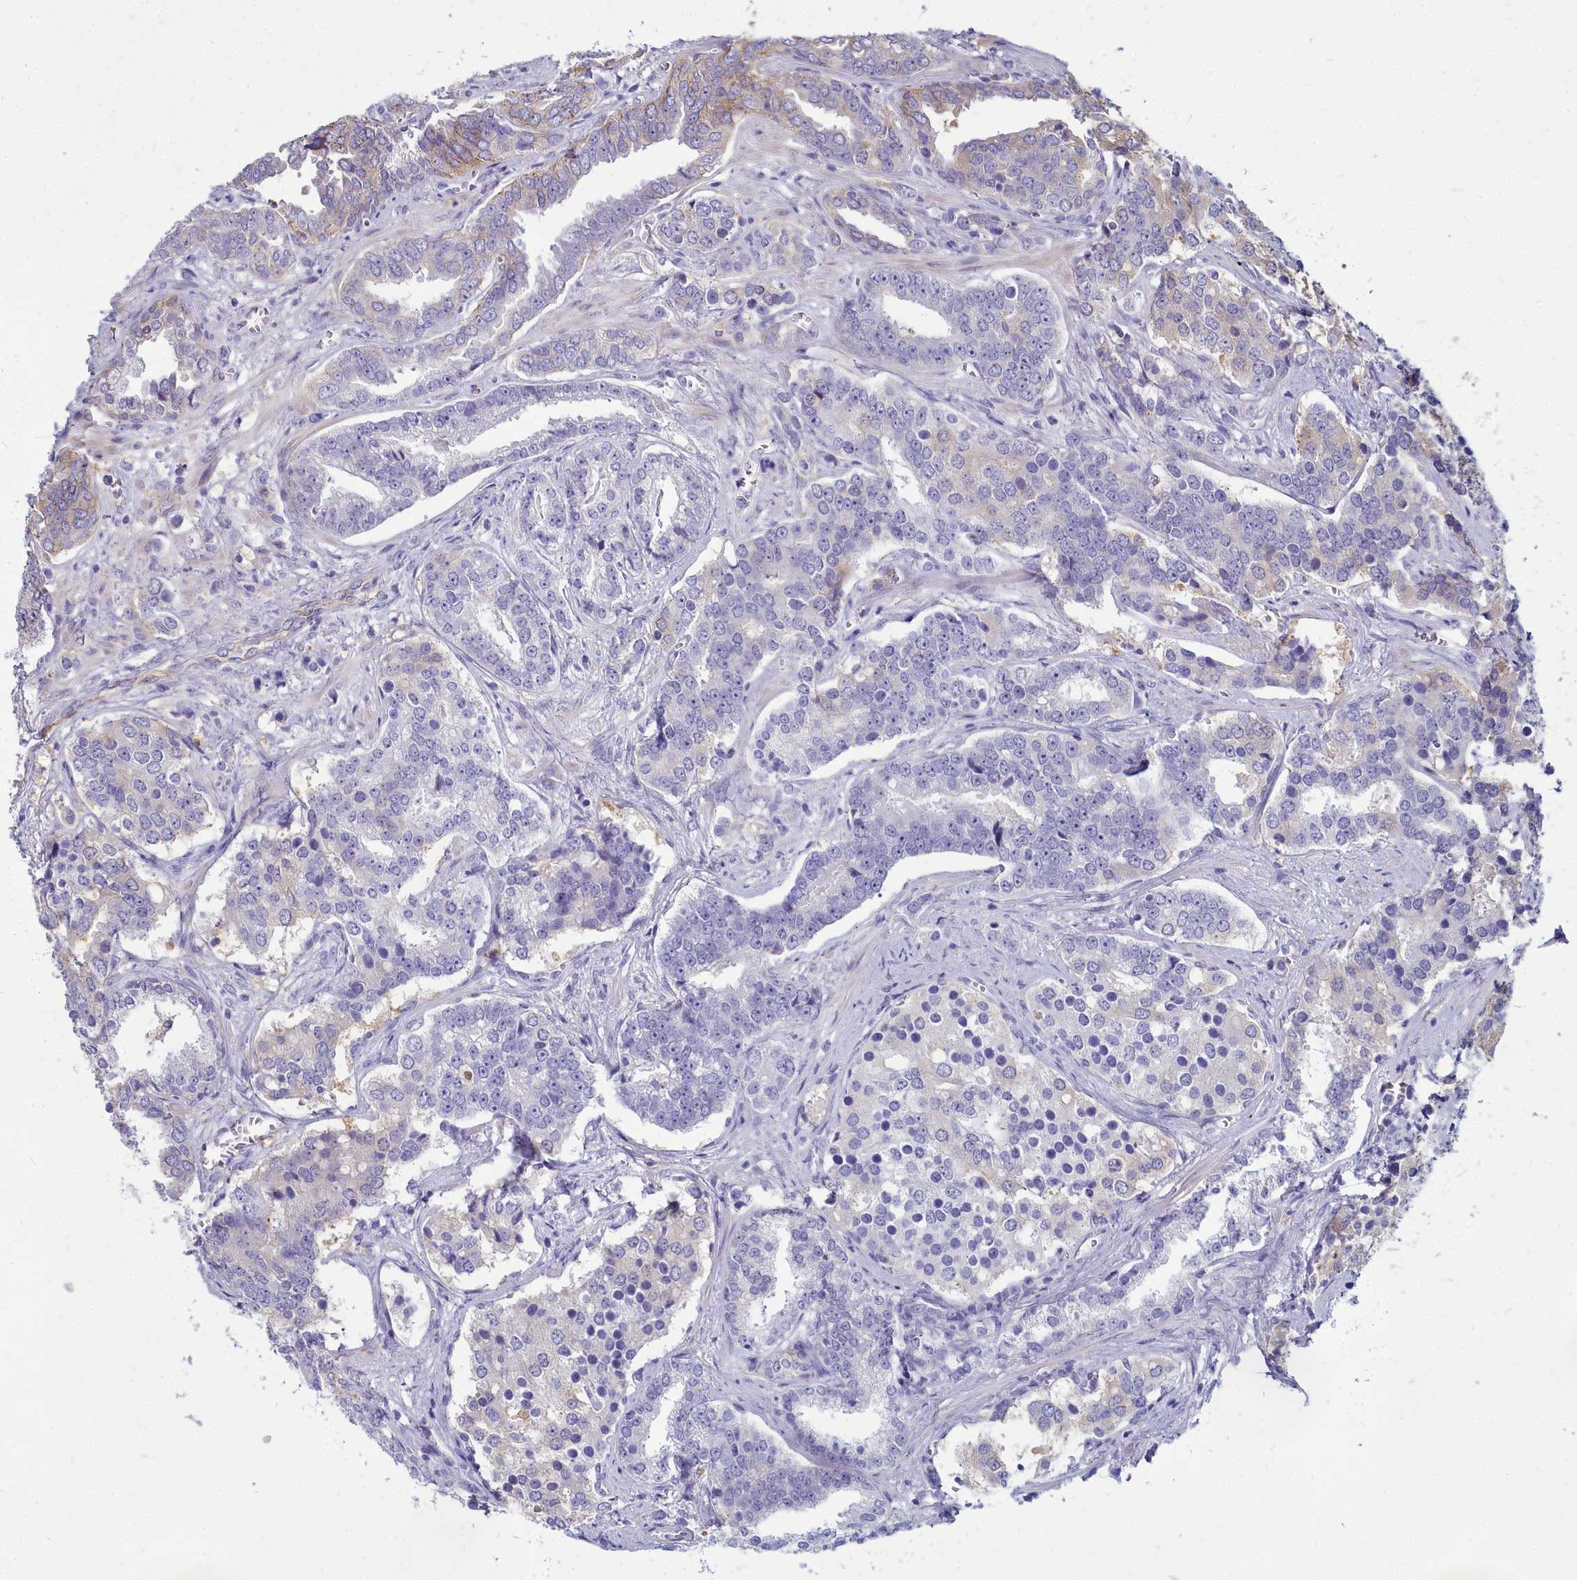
{"staining": {"intensity": "negative", "quantity": "none", "location": "none"}, "tissue": "prostate cancer", "cell_type": "Tumor cells", "image_type": "cancer", "snomed": [{"axis": "morphology", "description": "Adenocarcinoma, High grade"}, {"axis": "topography", "description": "Prostate"}], "caption": "A micrograph of human prostate cancer (high-grade adenocarcinoma) is negative for staining in tumor cells.", "gene": "TTC5", "patient": {"sex": "male", "age": 67}}